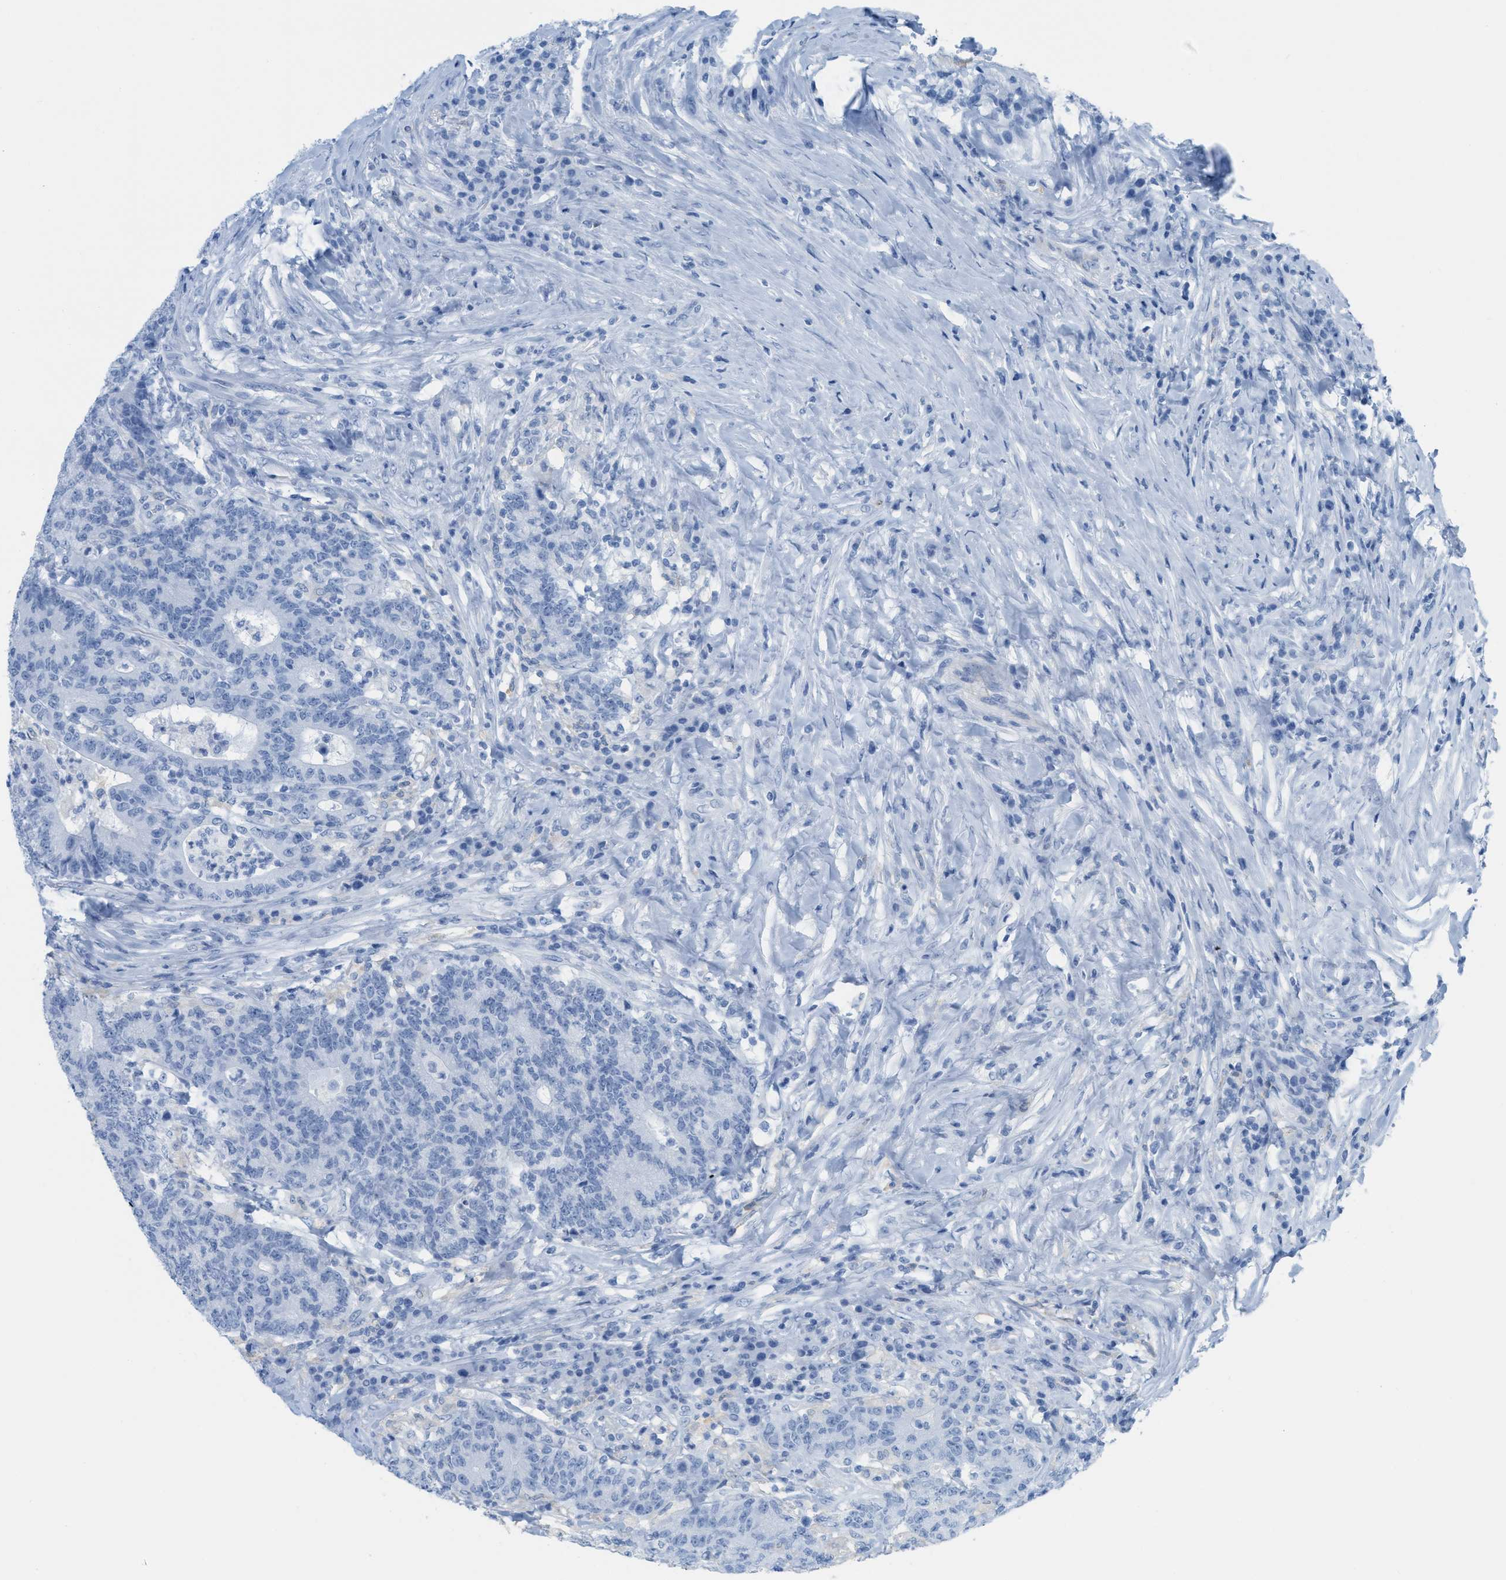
{"staining": {"intensity": "negative", "quantity": "none", "location": "none"}, "tissue": "colorectal cancer", "cell_type": "Tumor cells", "image_type": "cancer", "snomed": [{"axis": "morphology", "description": "Normal tissue, NOS"}, {"axis": "morphology", "description": "Adenocarcinoma, NOS"}, {"axis": "topography", "description": "Colon"}], "caption": "Immunohistochemical staining of colorectal cancer exhibits no significant staining in tumor cells. (Stains: DAB (3,3'-diaminobenzidine) IHC with hematoxylin counter stain, Microscopy: brightfield microscopy at high magnification).", "gene": "ASGR1", "patient": {"sex": "female", "age": 75}}